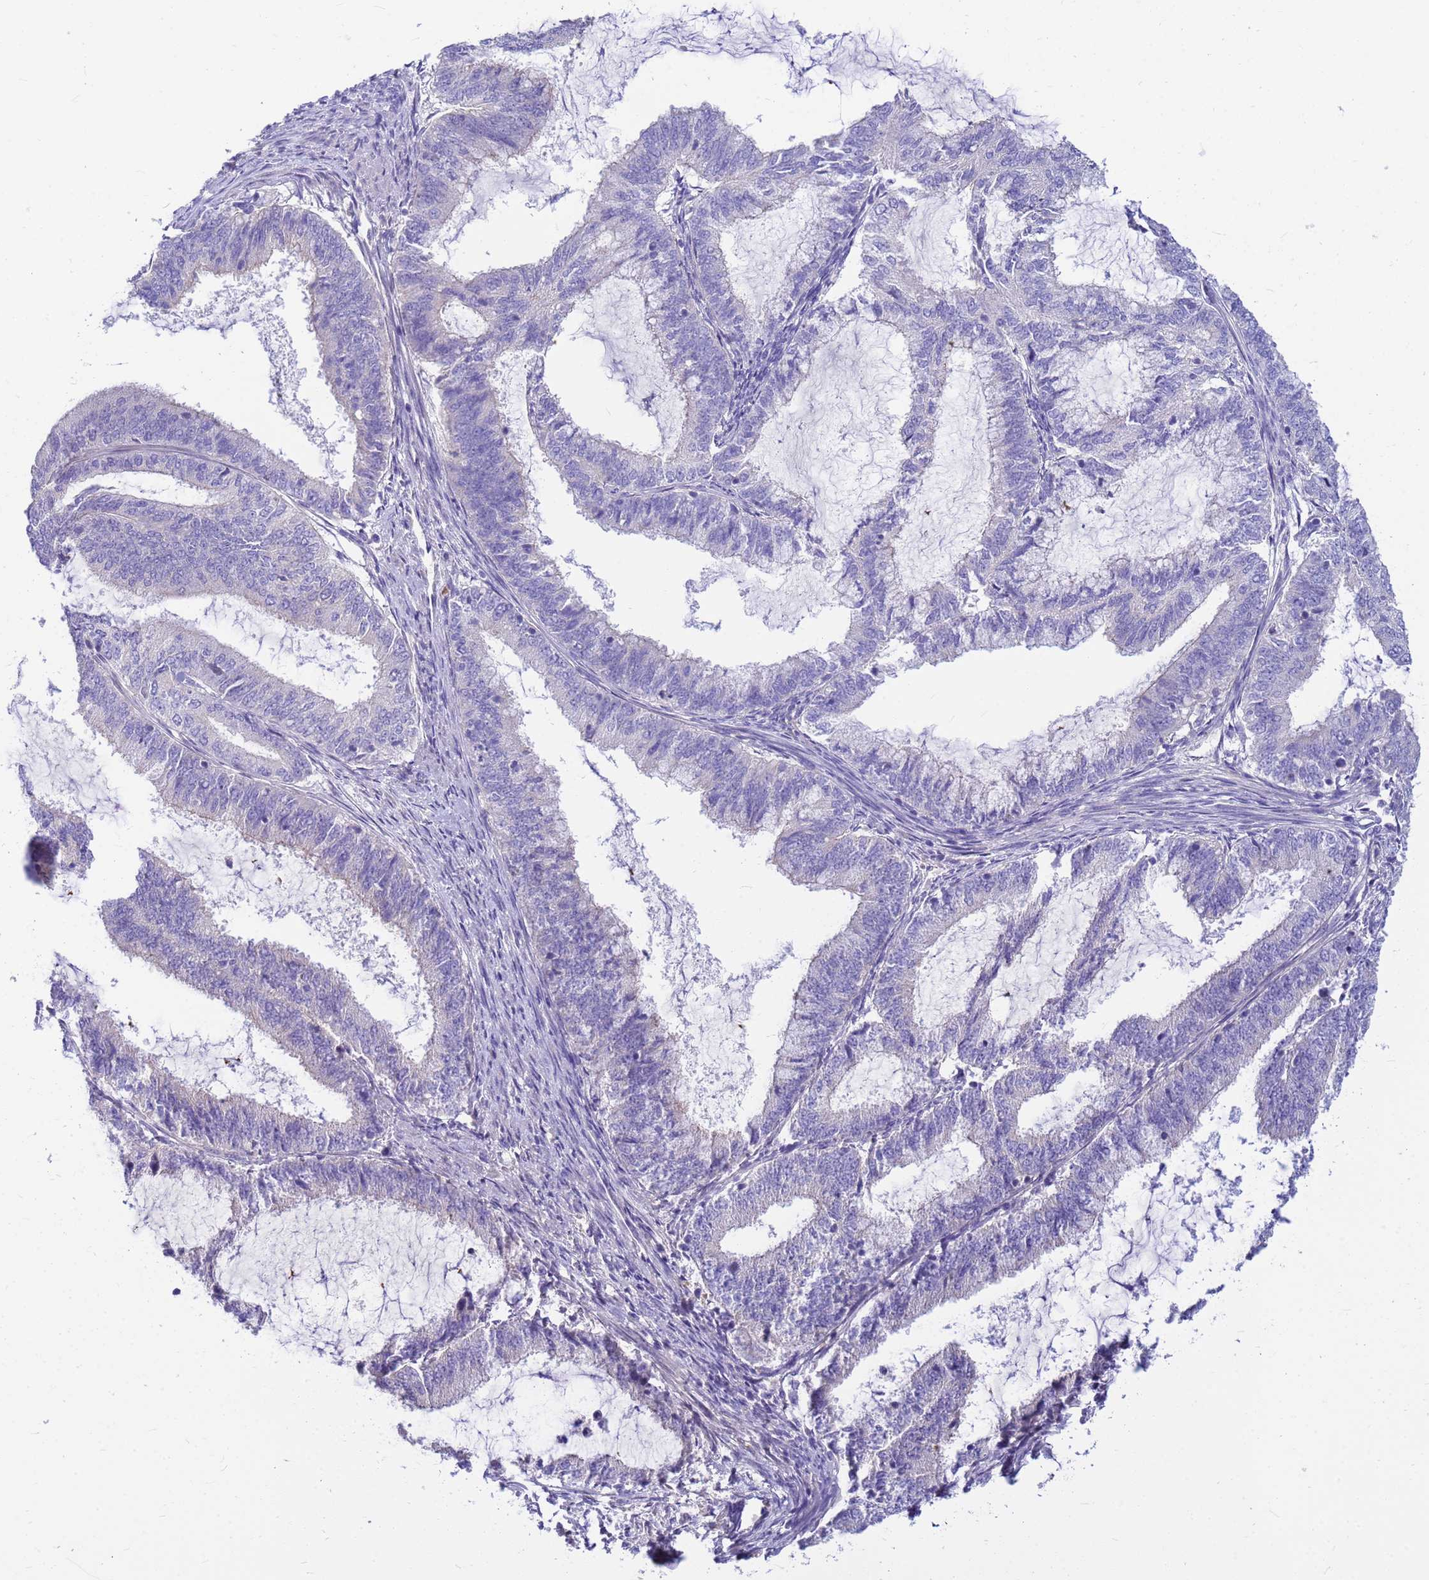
{"staining": {"intensity": "negative", "quantity": "none", "location": "none"}, "tissue": "endometrial cancer", "cell_type": "Tumor cells", "image_type": "cancer", "snomed": [{"axis": "morphology", "description": "Adenocarcinoma, NOS"}, {"axis": "topography", "description": "Endometrium"}], "caption": "Immunohistochemistry histopathology image of neoplastic tissue: human endometrial cancer stained with DAB exhibits no significant protein positivity in tumor cells.", "gene": "DPRX", "patient": {"sex": "female", "age": 51}}